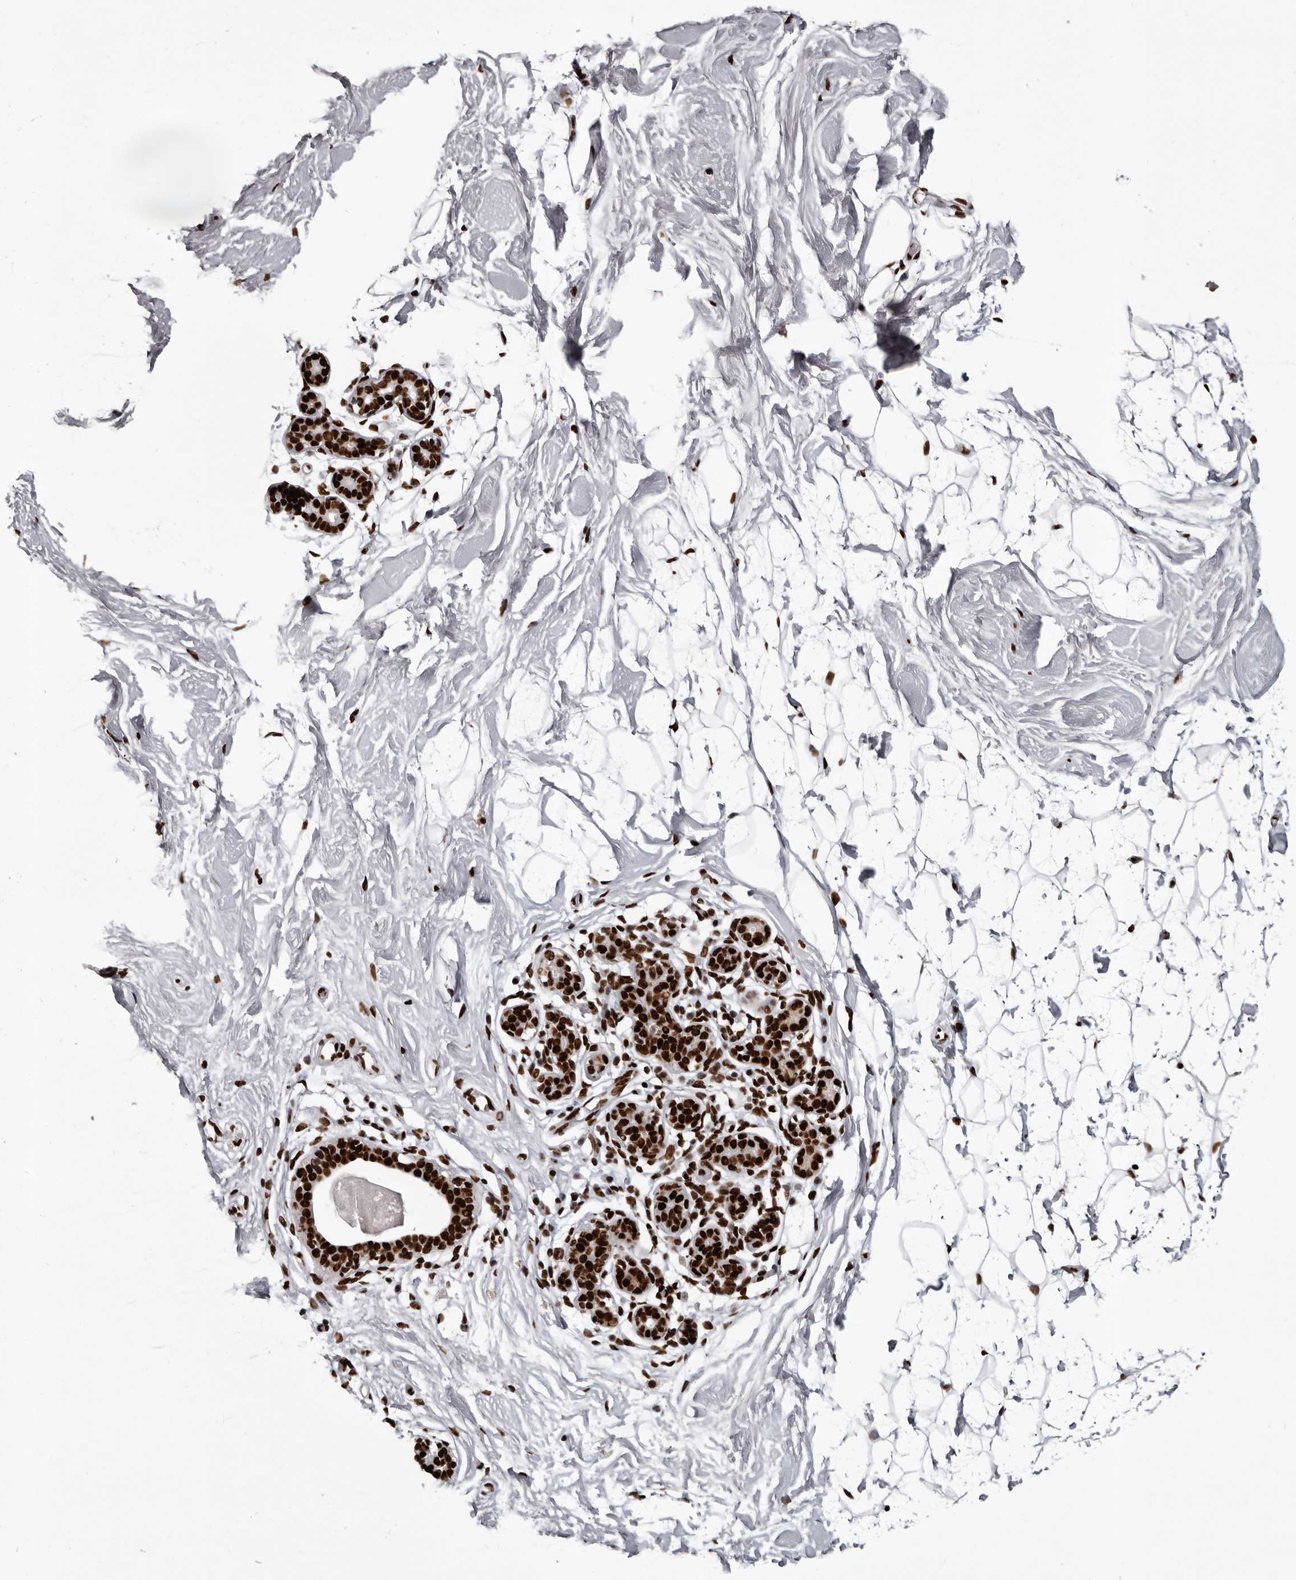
{"staining": {"intensity": "strong", "quantity": "<25%", "location": "nuclear"}, "tissue": "breast", "cell_type": "Adipocytes", "image_type": "normal", "snomed": [{"axis": "morphology", "description": "Normal tissue, NOS"}, {"axis": "topography", "description": "Breast"}], "caption": "Human breast stained with a brown dye shows strong nuclear positive positivity in approximately <25% of adipocytes.", "gene": "NUMA1", "patient": {"sex": "female", "age": 26}}